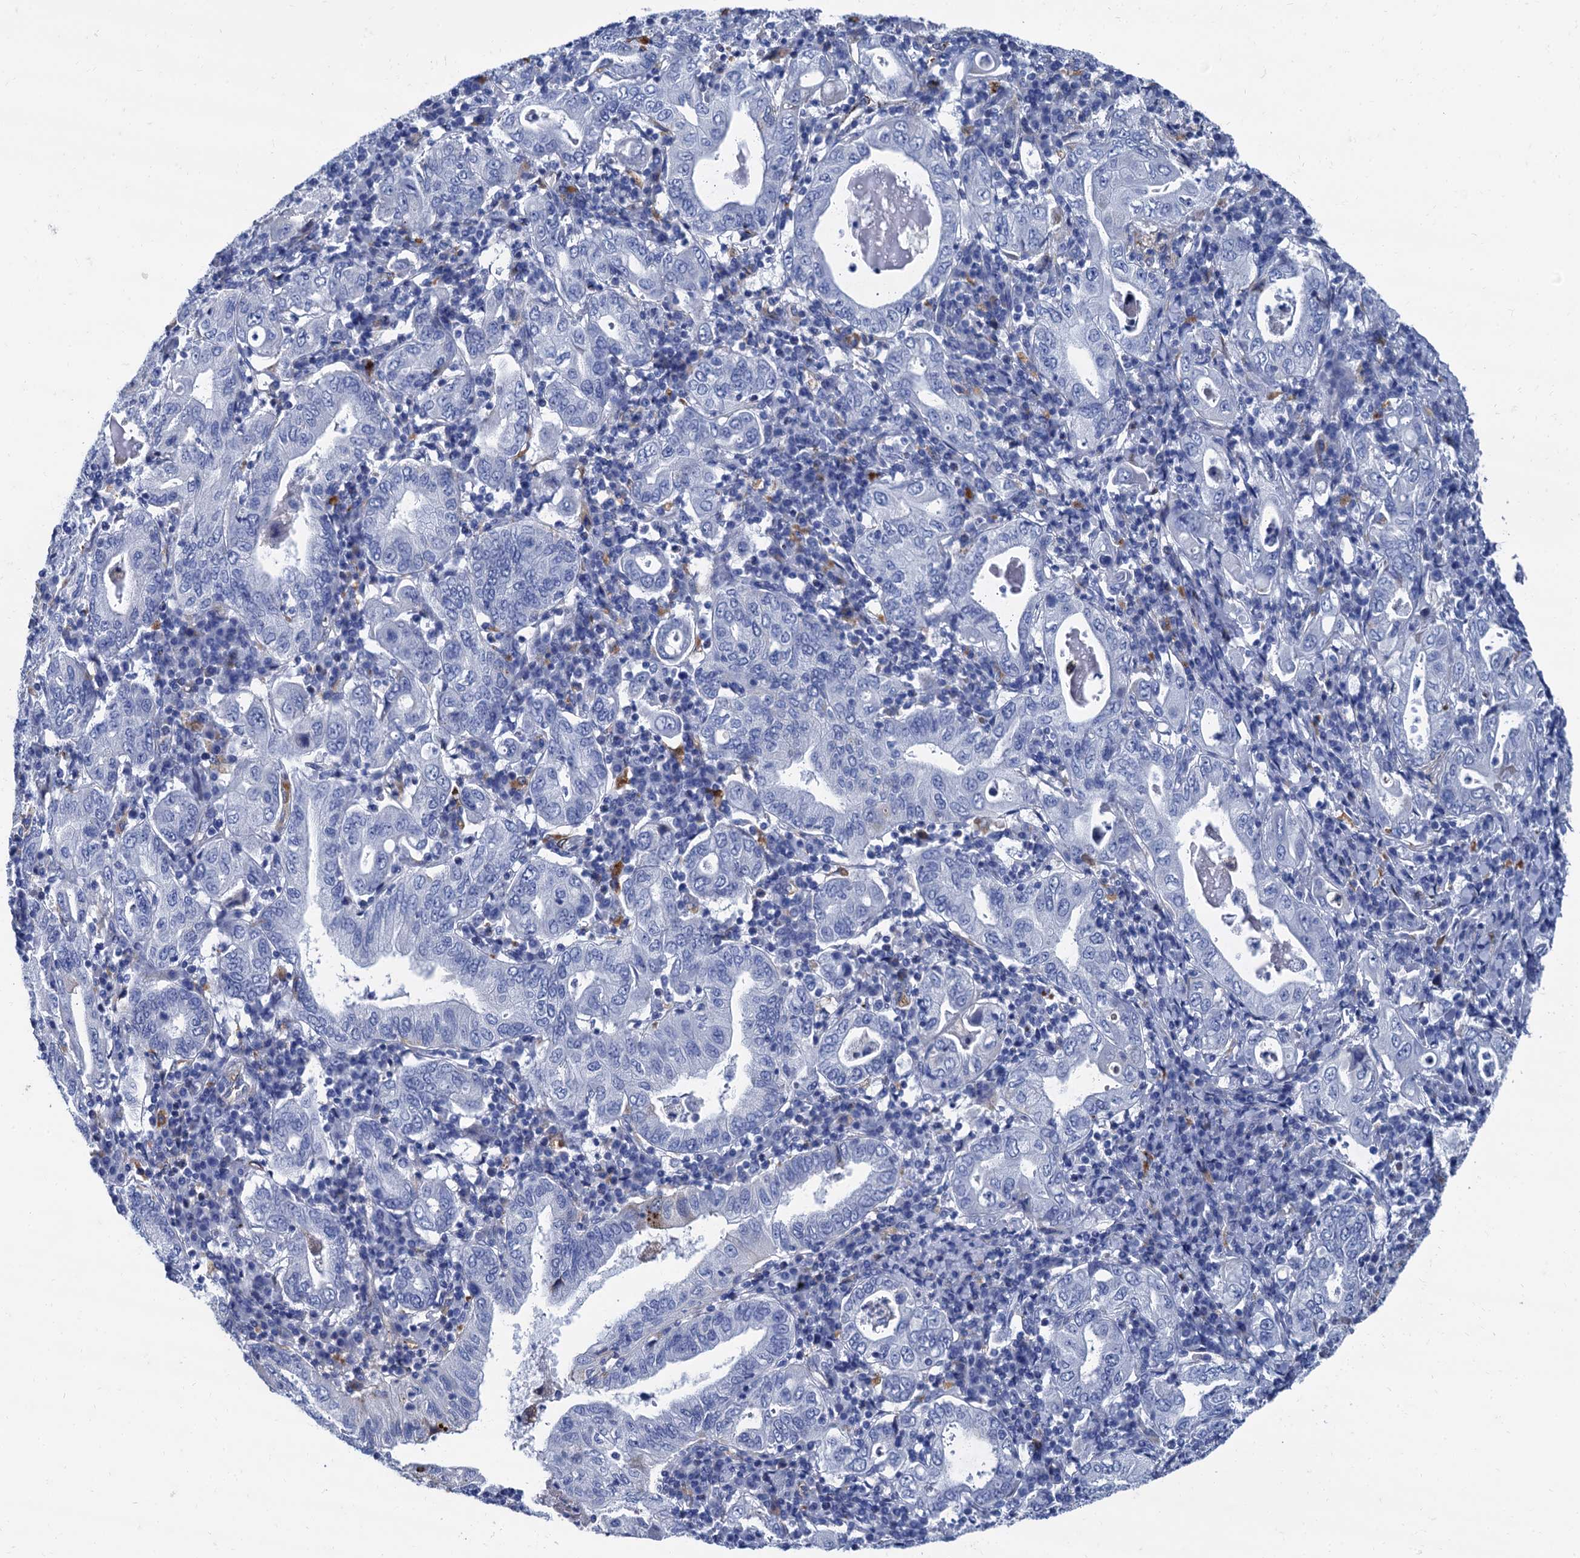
{"staining": {"intensity": "negative", "quantity": "none", "location": "none"}, "tissue": "stomach cancer", "cell_type": "Tumor cells", "image_type": "cancer", "snomed": [{"axis": "morphology", "description": "Normal tissue, NOS"}, {"axis": "morphology", "description": "Adenocarcinoma, NOS"}, {"axis": "topography", "description": "Esophagus"}, {"axis": "topography", "description": "Stomach, upper"}, {"axis": "topography", "description": "Peripheral nerve tissue"}], "caption": "The histopathology image exhibits no significant positivity in tumor cells of stomach cancer (adenocarcinoma). (Stains: DAB immunohistochemistry (IHC) with hematoxylin counter stain, Microscopy: brightfield microscopy at high magnification).", "gene": "APOD", "patient": {"sex": "male", "age": 62}}